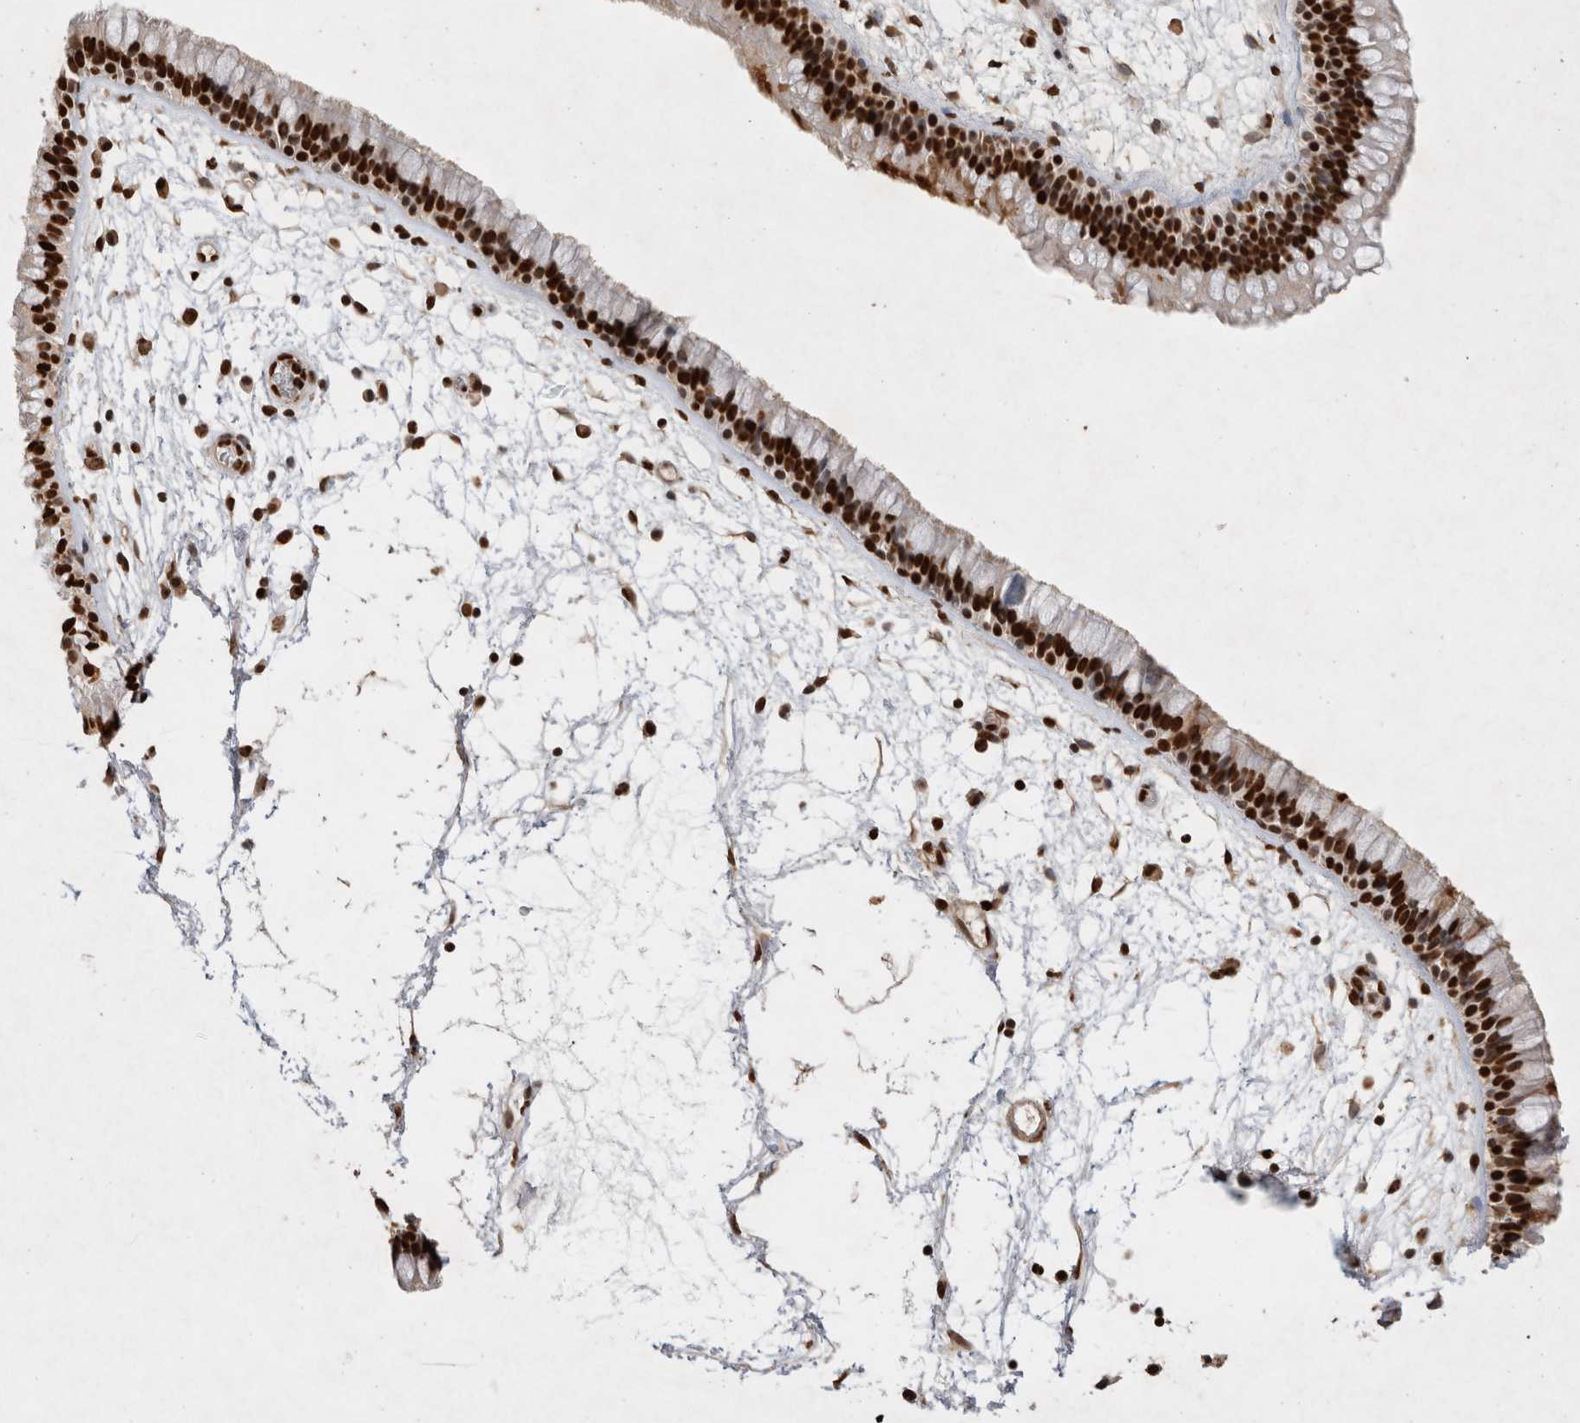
{"staining": {"intensity": "strong", "quantity": ">75%", "location": "nuclear"}, "tissue": "nasopharynx", "cell_type": "Respiratory epithelial cells", "image_type": "normal", "snomed": [{"axis": "morphology", "description": "Normal tissue, NOS"}, {"axis": "morphology", "description": "Inflammation, NOS"}, {"axis": "topography", "description": "Nasopharynx"}], "caption": "IHC of benign human nasopharynx reveals high levels of strong nuclear positivity in about >75% of respiratory epithelial cells.", "gene": "HDGF", "patient": {"sex": "male", "age": 48}}